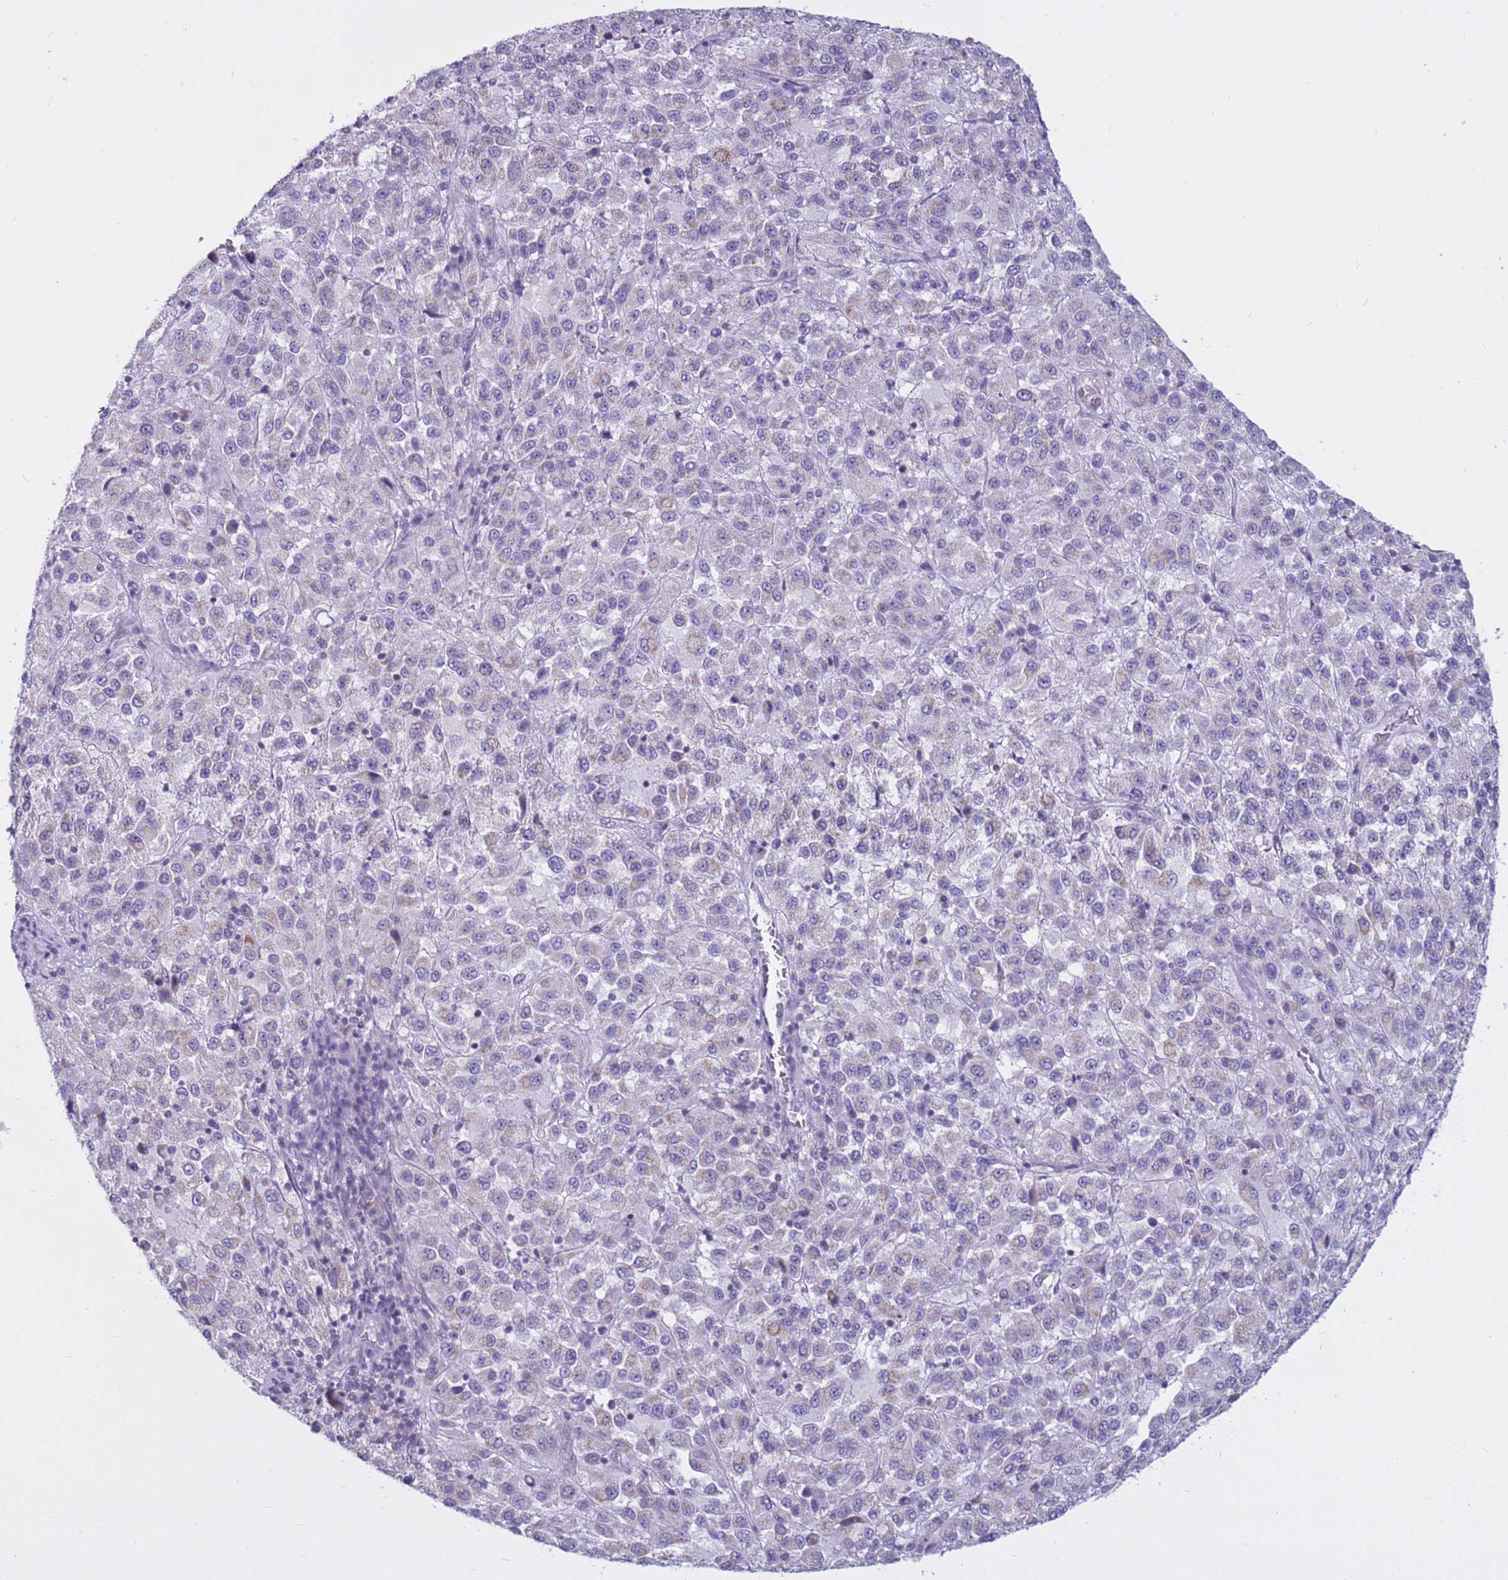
{"staining": {"intensity": "weak", "quantity": "<25%", "location": "cytoplasmic/membranous"}, "tissue": "melanoma", "cell_type": "Tumor cells", "image_type": "cancer", "snomed": [{"axis": "morphology", "description": "Malignant melanoma, Metastatic site"}, {"axis": "topography", "description": "Lung"}], "caption": "The photomicrograph demonstrates no significant expression in tumor cells of melanoma.", "gene": "CDK2AP2", "patient": {"sex": "male", "age": 64}}